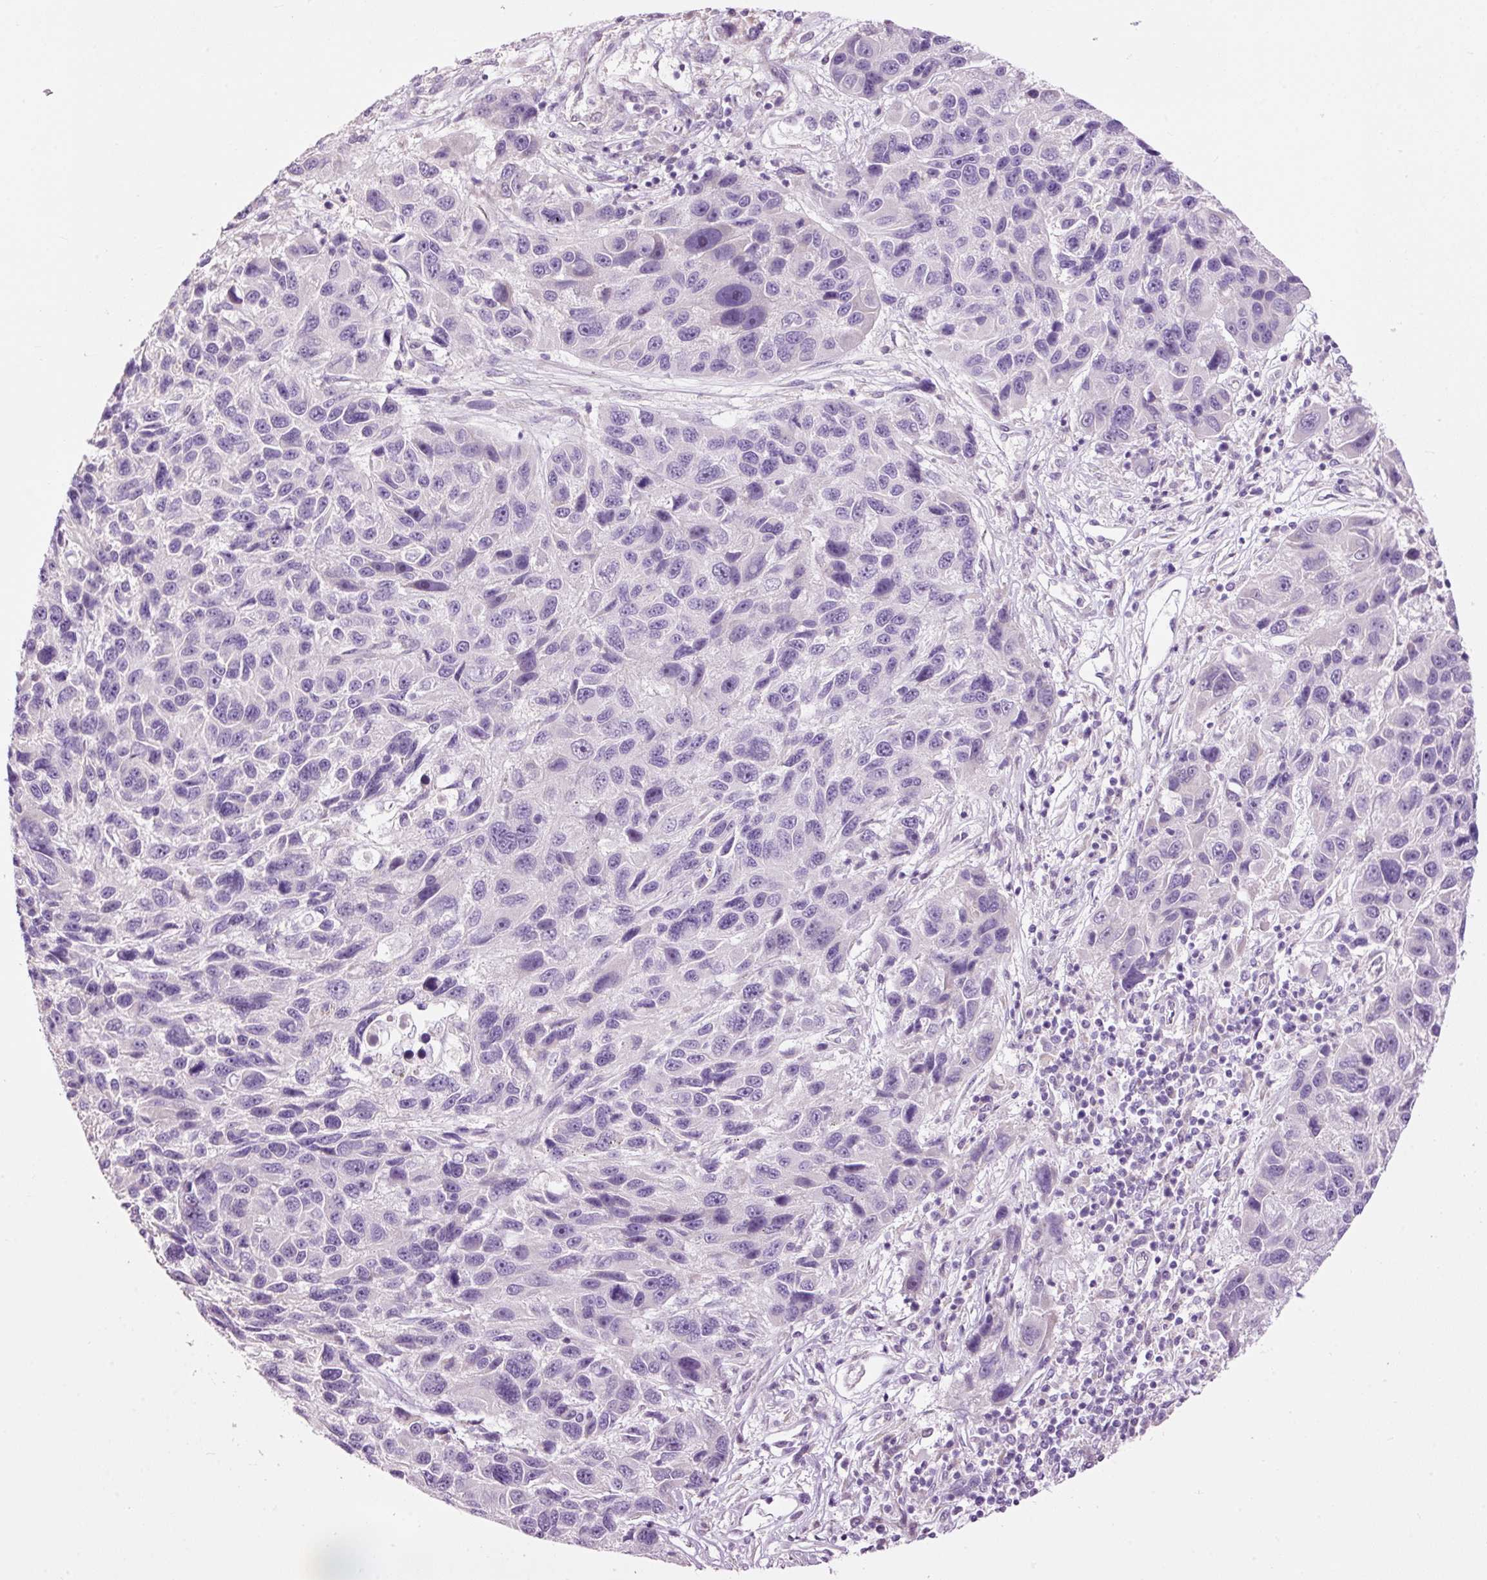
{"staining": {"intensity": "negative", "quantity": "none", "location": "none"}, "tissue": "melanoma", "cell_type": "Tumor cells", "image_type": "cancer", "snomed": [{"axis": "morphology", "description": "Malignant melanoma, NOS"}, {"axis": "topography", "description": "Skin"}], "caption": "Immunohistochemical staining of human melanoma demonstrates no significant positivity in tumor cells.", "gene": "FCRL4", "patient": {"sex": "male", "age": 53}}